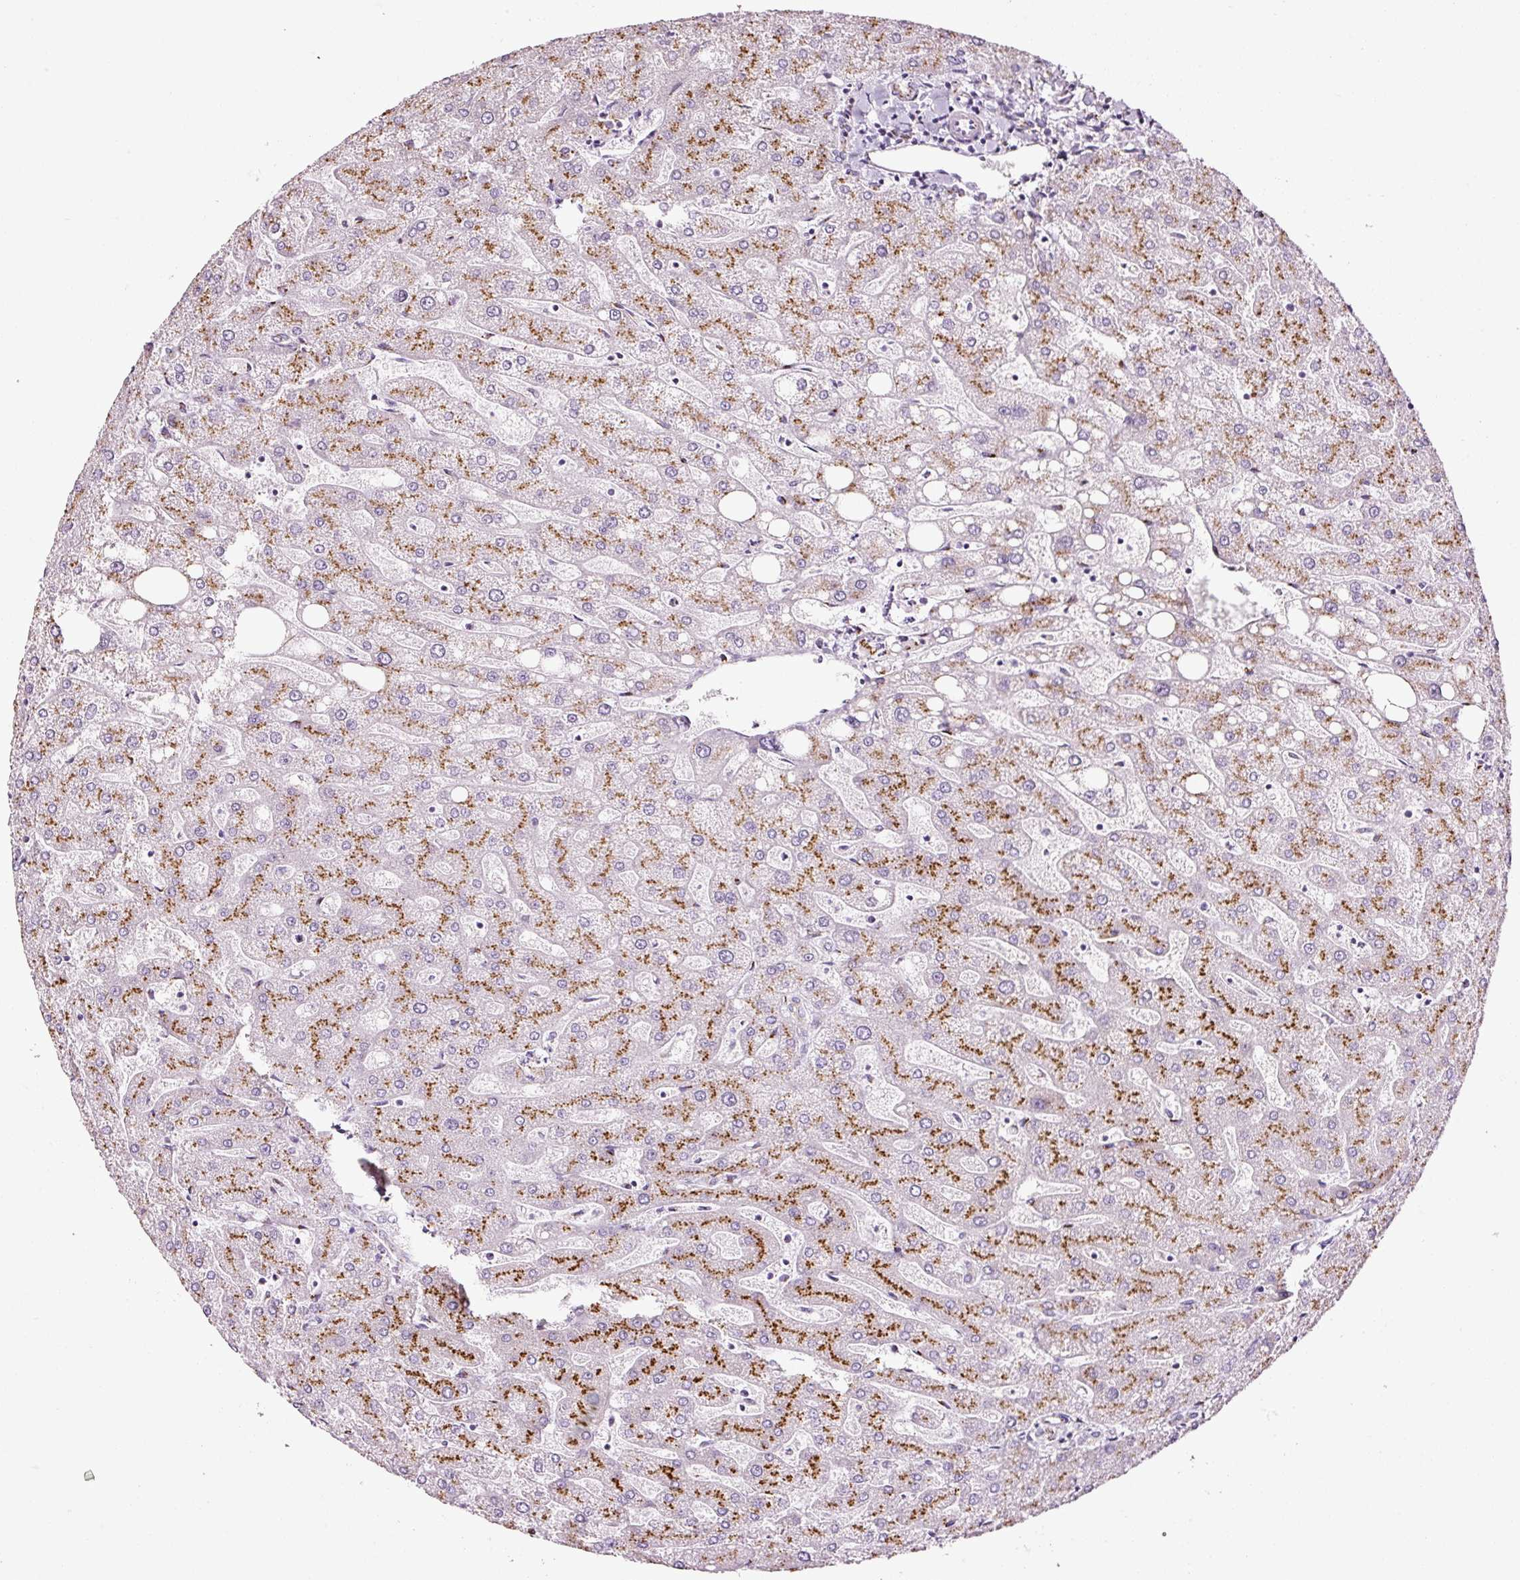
{"staining": {"intensity": "moderate", "quantity": "<25%", "location": "cytoplasmic/membranous"}, "tissue": "liver", "cell_type": "Cholangiocytes", "image_type": "normal", "snomed": [{"axis": "morphology", "description": "Normal tissue, NOS"}, {"axis": "topography", "description": "Liver"}], "caption": "Immunohistochemistry (IHC) photomicrograph of benign human liver stained for a protein (brown), which exhibits low levels of moderate cytoplasmic/membranous staining in approximately <25% of cholangiocytes.", "gene": "SDF4", "patient": {"sex": "male", "age": 67}}